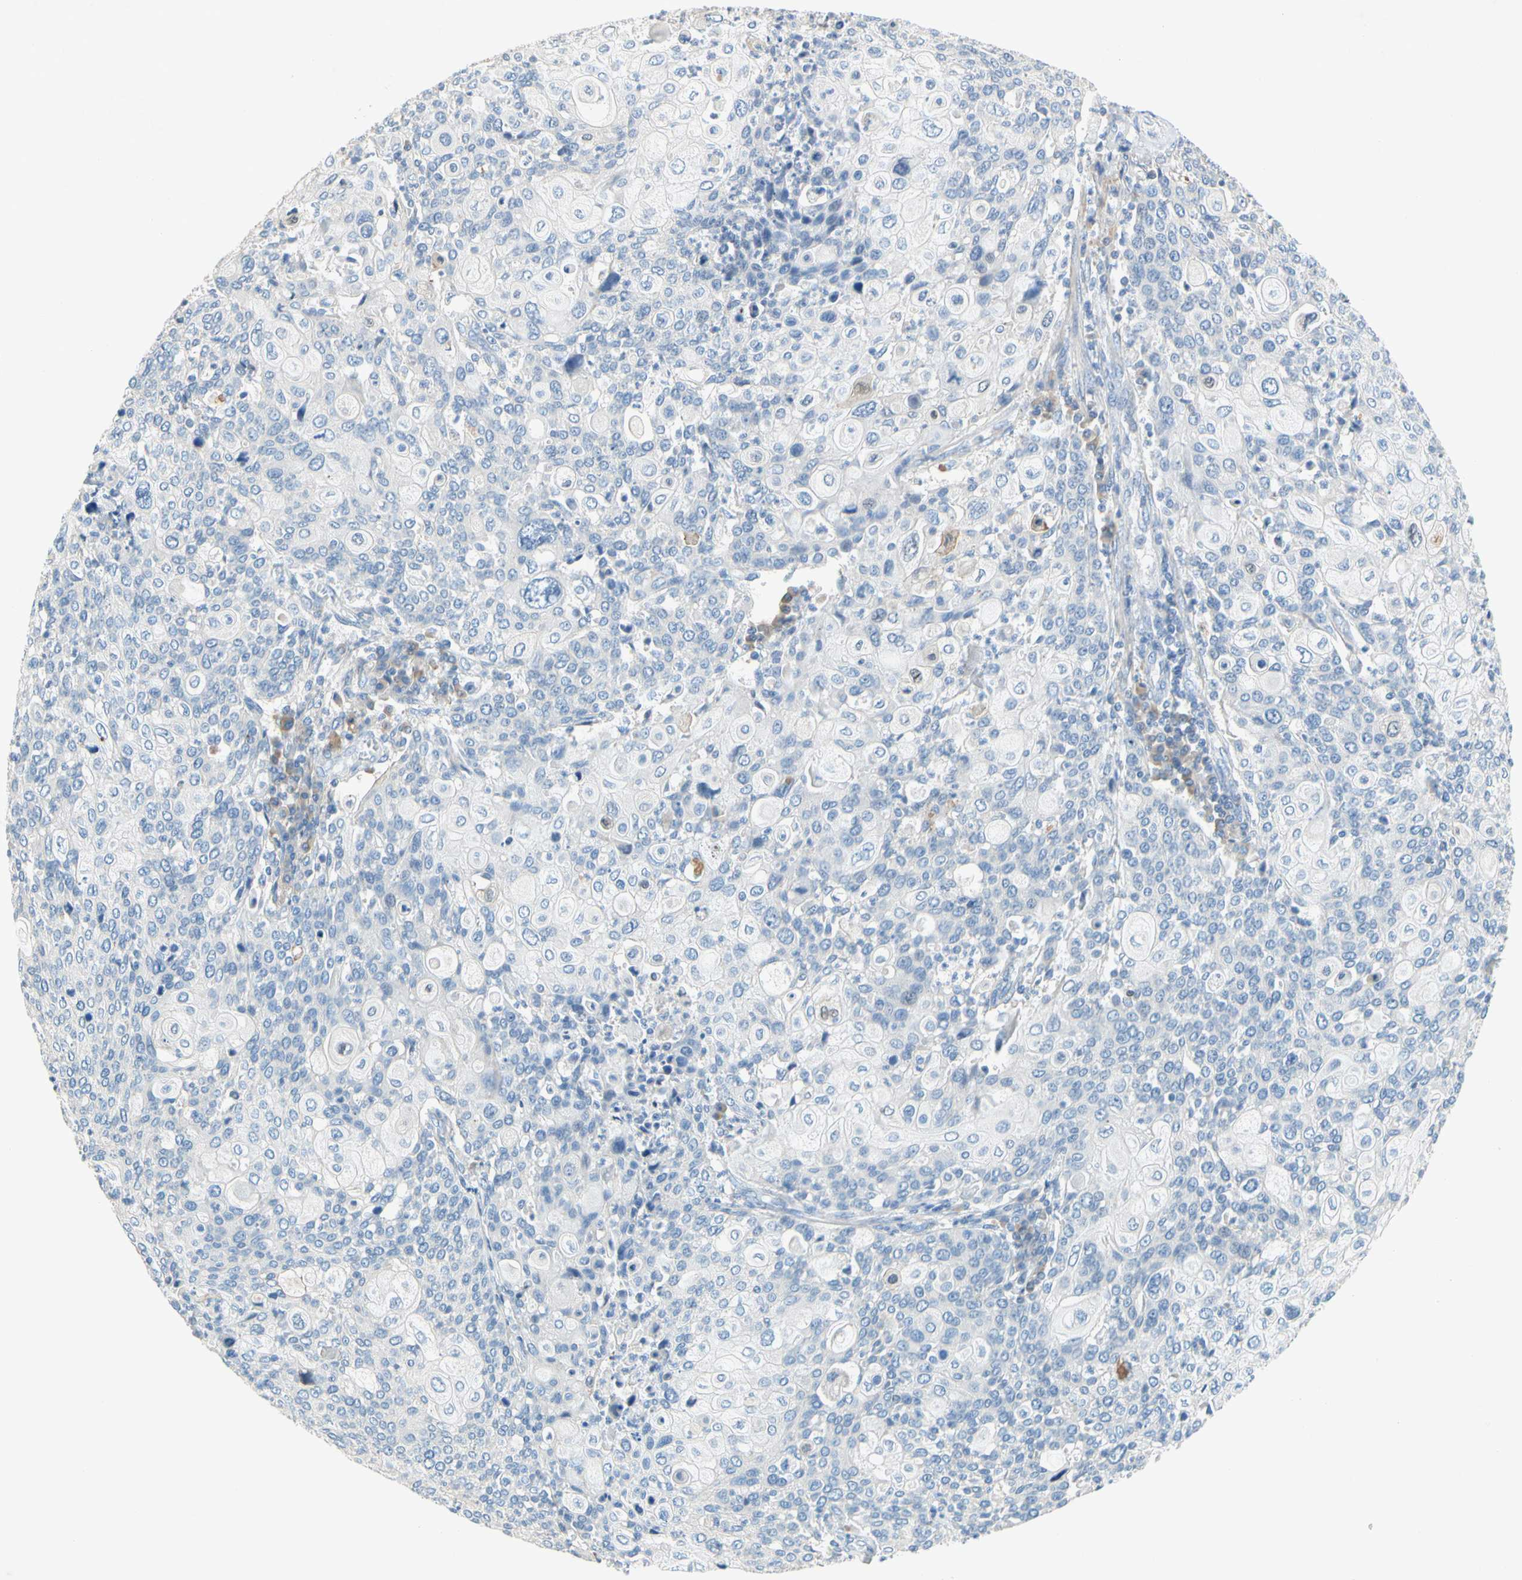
{"staining": {"intensity": "negative", "quantity": "none", "location": "none"}, "tissue": "cervical cancer", "cell_type": "Tumor cells", "image_type": "cancer", "snomed": [{"axis": "morphology", "description": "Squamous cell carcinoma, NOS"}, {"axis": "topography", "description": "Cervix"}], "caption": "A high-resolution histopathology image shows immunohistochemistry staining of cervical squamous cell carcinoma, which displays no significant expression in tumor cells. (Stains: DAB (3,3'-diaminobenzidine) immunohistochemistry with hematoxylin counter stain, Microscopy: brightfield microscopy at high magnification).", "gene": "CCM2L", "patient": {"sex": "female", "age": 40}}